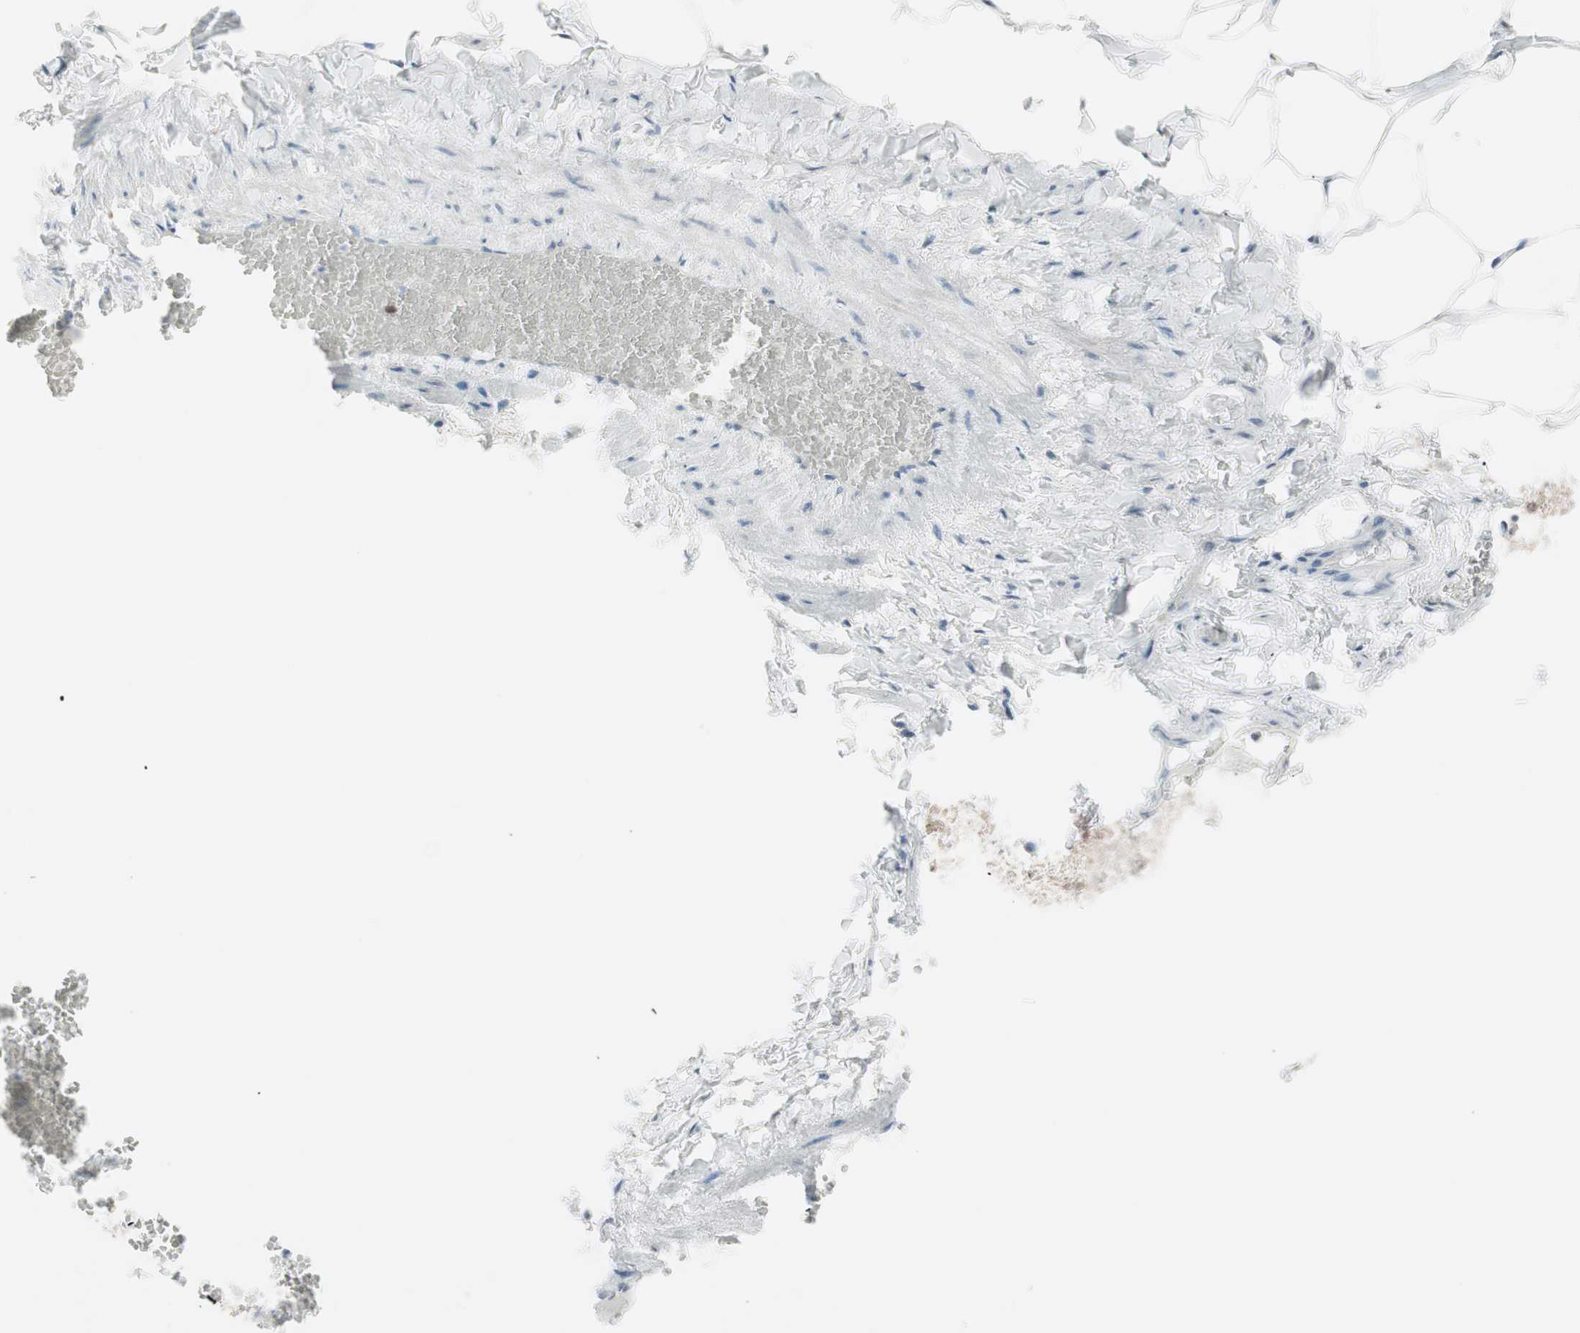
{"staining": {"intensity": "weak", "quantity": "25%-75%", "location": "cytoplasmic/membranous"}, "tissue": "adipose tissue", "cell_type": "Adipocytes", "image_type": "normal", "snomed": [{"axis": "morphology", "description": "Normal tissue, NOS"}, {"axis": "topography", "description": "Vascular tissue"}], "caption": "The photomicrograph shows staining of unremarkable adipose tissue, revealing weak cytoplasmic/membranous protein expression (brown color) within adipocytes.", "gene": "UBE2I", "patient": {"sex": "male", "age": 41}}